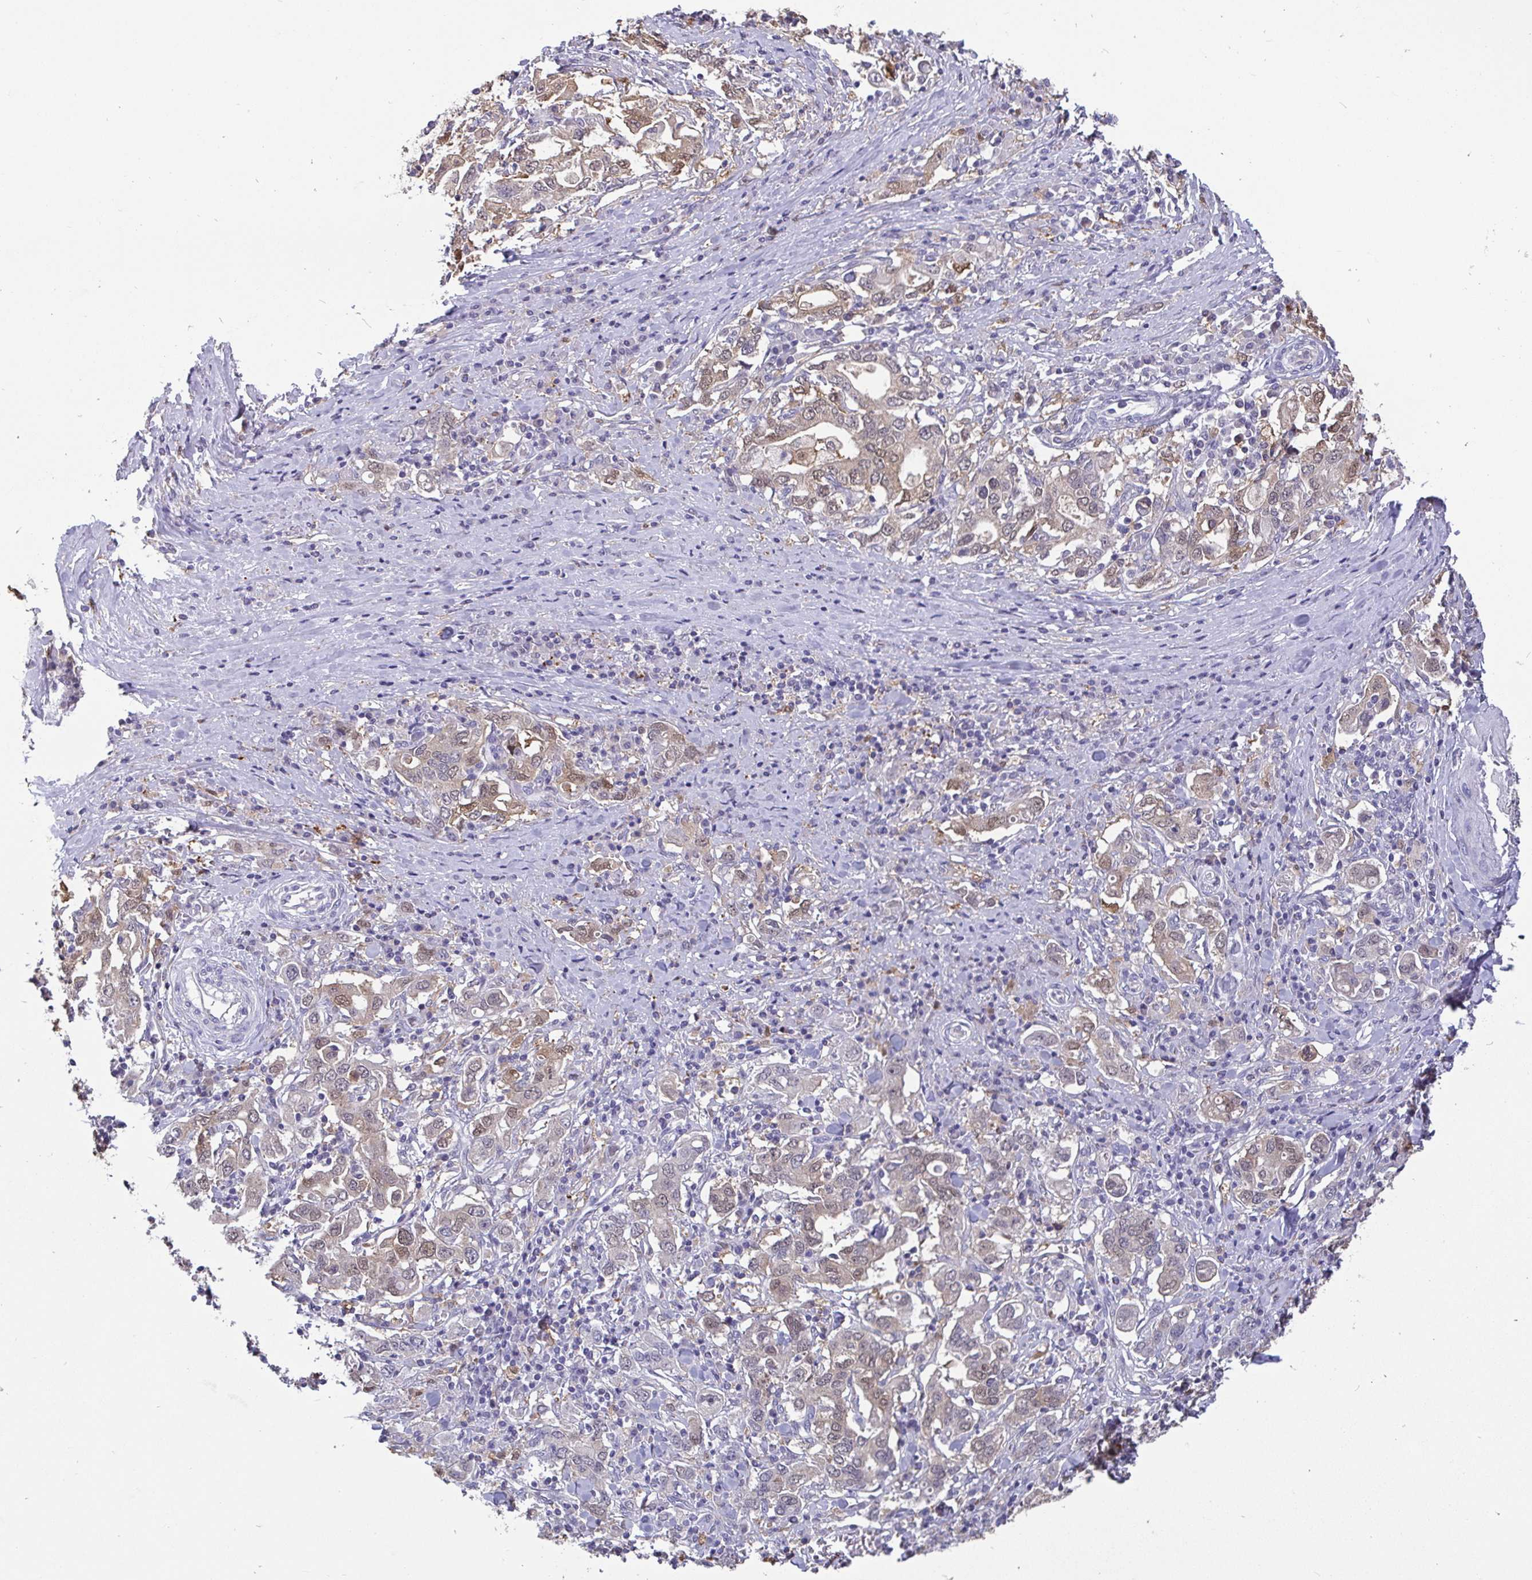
{"staining": {"intensity": "weak", "quantity": "25%-75%", "location": "cytoplasmic/membranous,nuclear"}, "tissue": "stomach cancer", "cell_type": "Tumor cells", "image_type": "cancer", "snomed": [{"axis": "morphology", "description": "Adenocarcinoma, NOS"}, {"axis": "topography", "description": "Stomach, upper"}, {"axis": "topography", "description": "Stomach"}], "caption": "Immunohistochemistry of stomach cancer reveals low levels of weak cytoplasmic/membranous and nuclear positivity in about 25%-75% of tumor cells. Immunohistochemistry (ihc) stains the protein of interest in brown and the nuclei are stained blue.", "gene": "IDH1", "patient": {"sex": "male", "age": 62}}